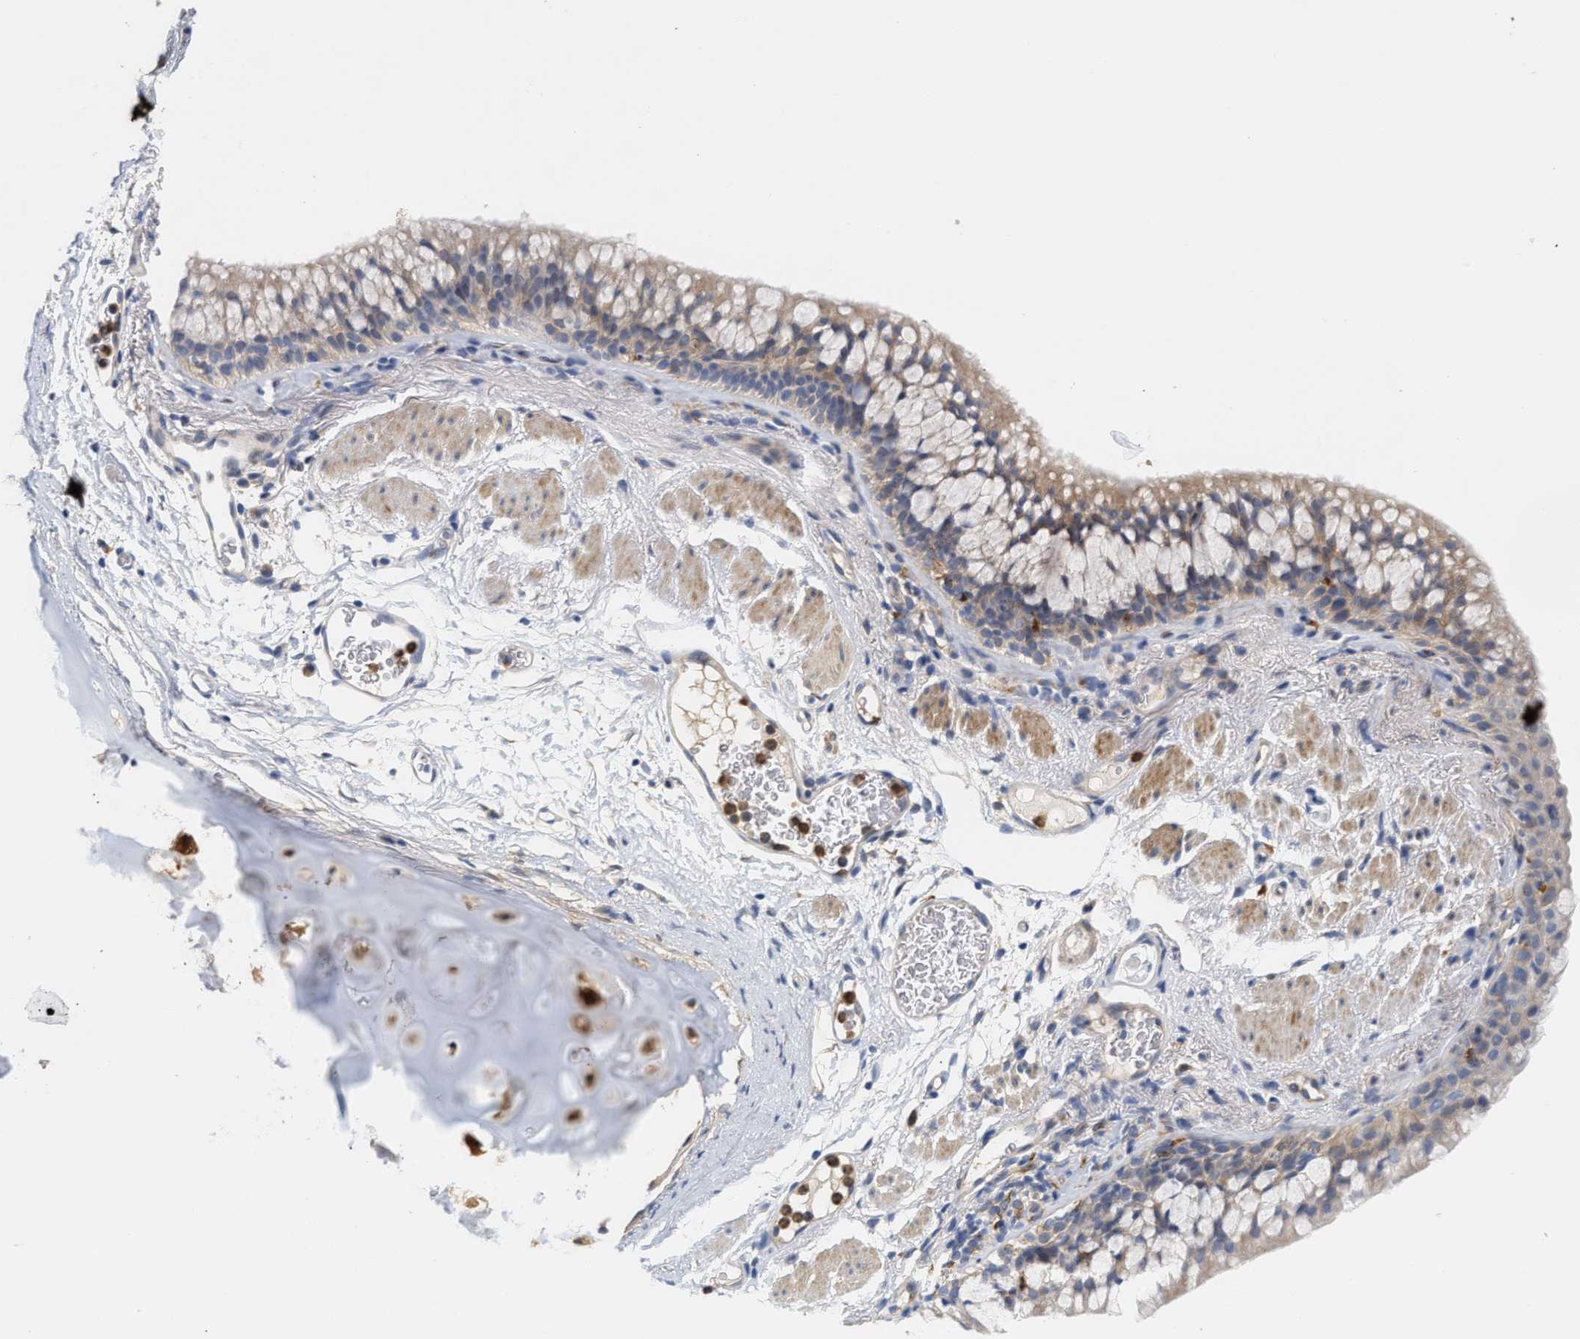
{"staining": {"intensity": "moderate", "quantity": ">75%", "location": "cytoplasmic/membranous"}, "tissue": "bronchus", "cell_type": "Respiratory epithelial cells", "image_type": "normal", "snomed": [{"axis": "morphology", "description": "Normal tissue, NOS"}, {"axis": "topography", "description": "Cartilage tissue"}, {"axis": "topography", "description": "Bronchus"}], "caption": "This is a histology image of IHC staining of unremarkable bronchus, which shows moderate staining in the cytoplasmic/membranous of respiratory epithelial cells.", "gene": "PLCD1", "patient": {"sex": "female", "age": 53}}